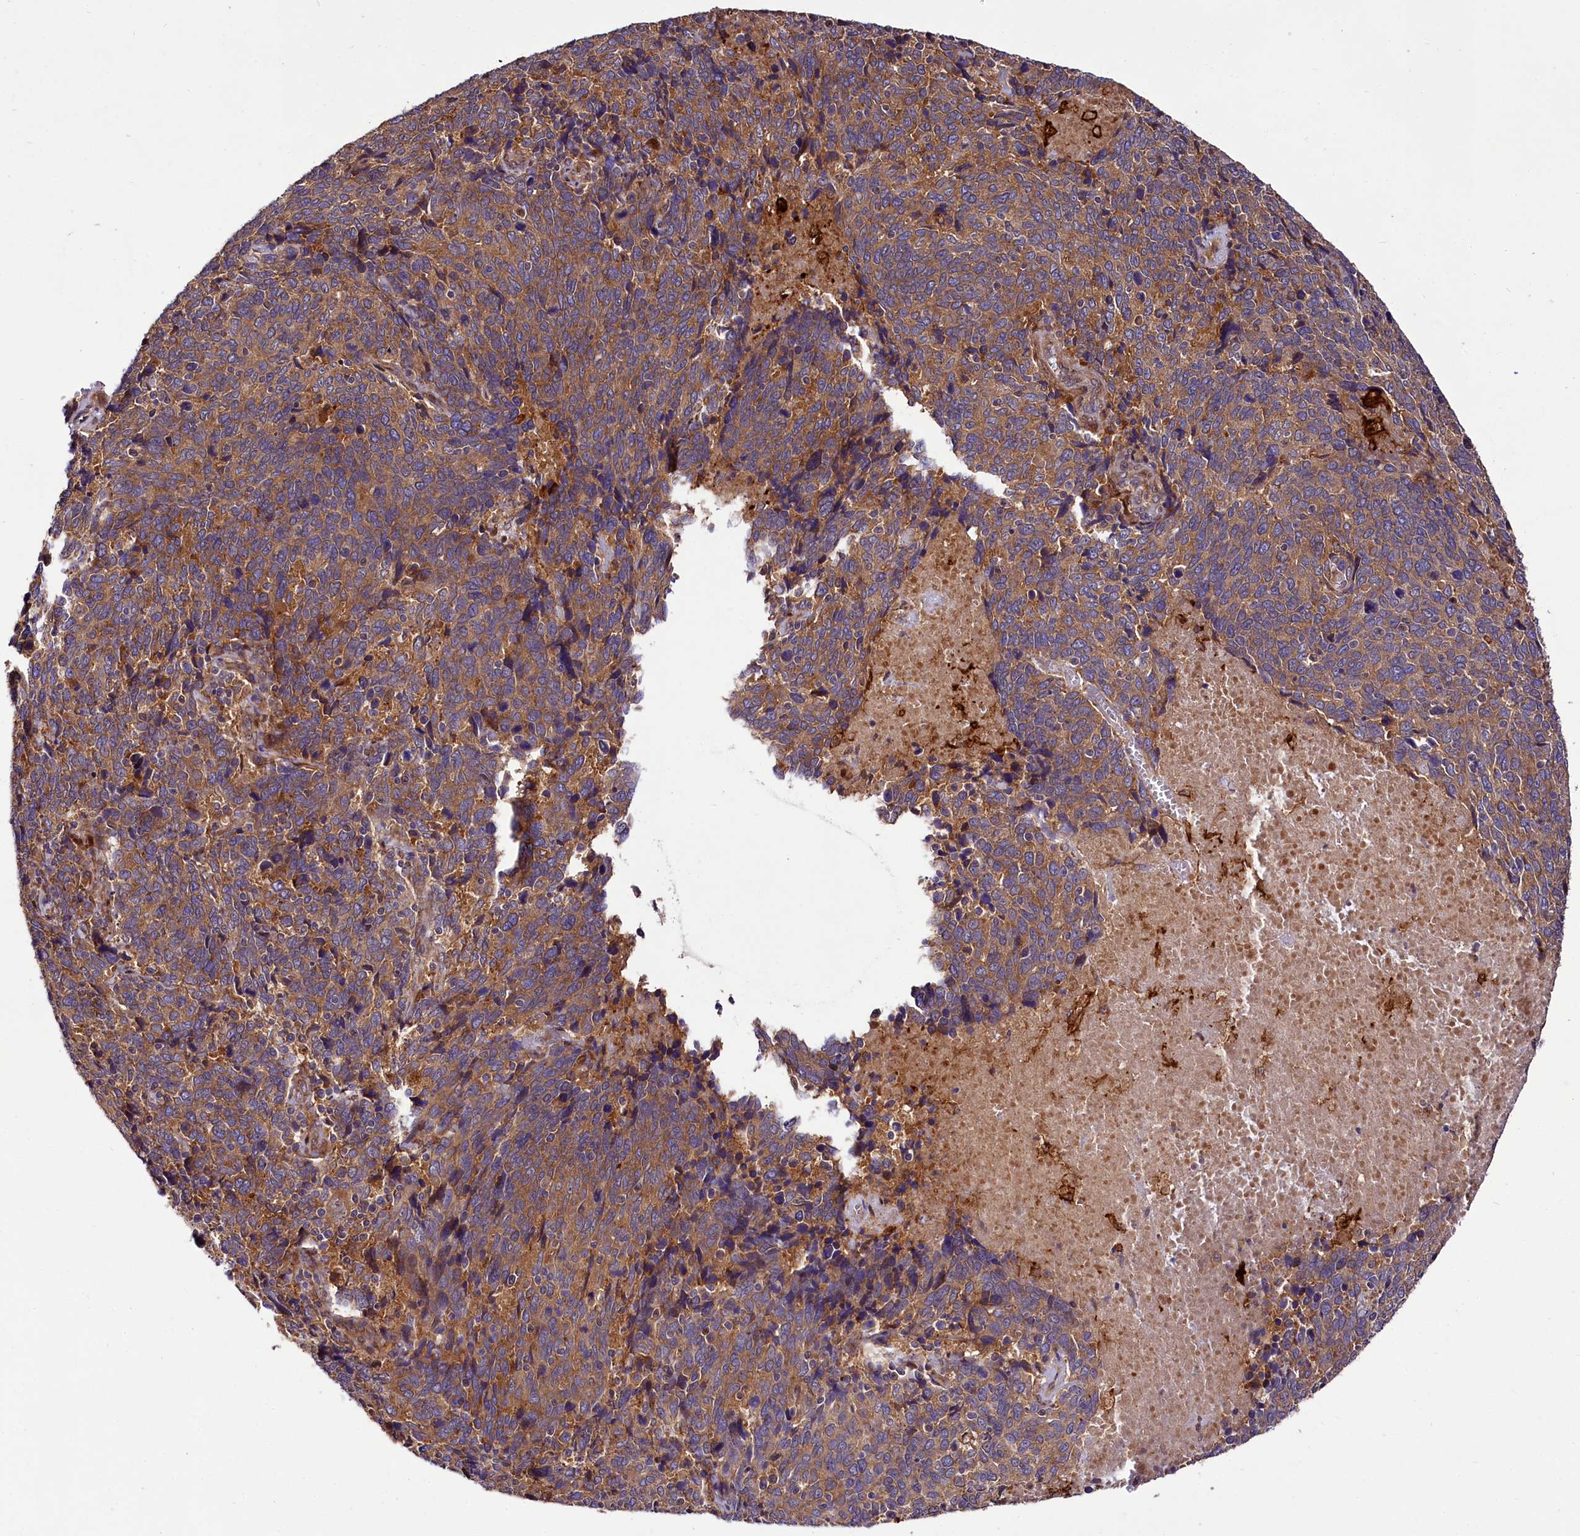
{"staining": {"intensity": "moderate", "quantity": ">75%", "location": "cytoplasmic/membranous"}, "tissue": "cervical cancer", "cell_type": "Tumor cells", "image_type": "cancer", "snomed": [{"axis": "morphology", "description": "Squamous cell carcinoma, NOS"}, {"axis": "topography", "description": "Cervix"}], "caption": "A histopathology image of human squamous cell carcinoma (cervical) stained for a protein demonstrates moderate cytoplasmic/membranous brown staining in tumor cells.", "gene": "NAA25", "patient": {"sex": "female", "age": 41}}